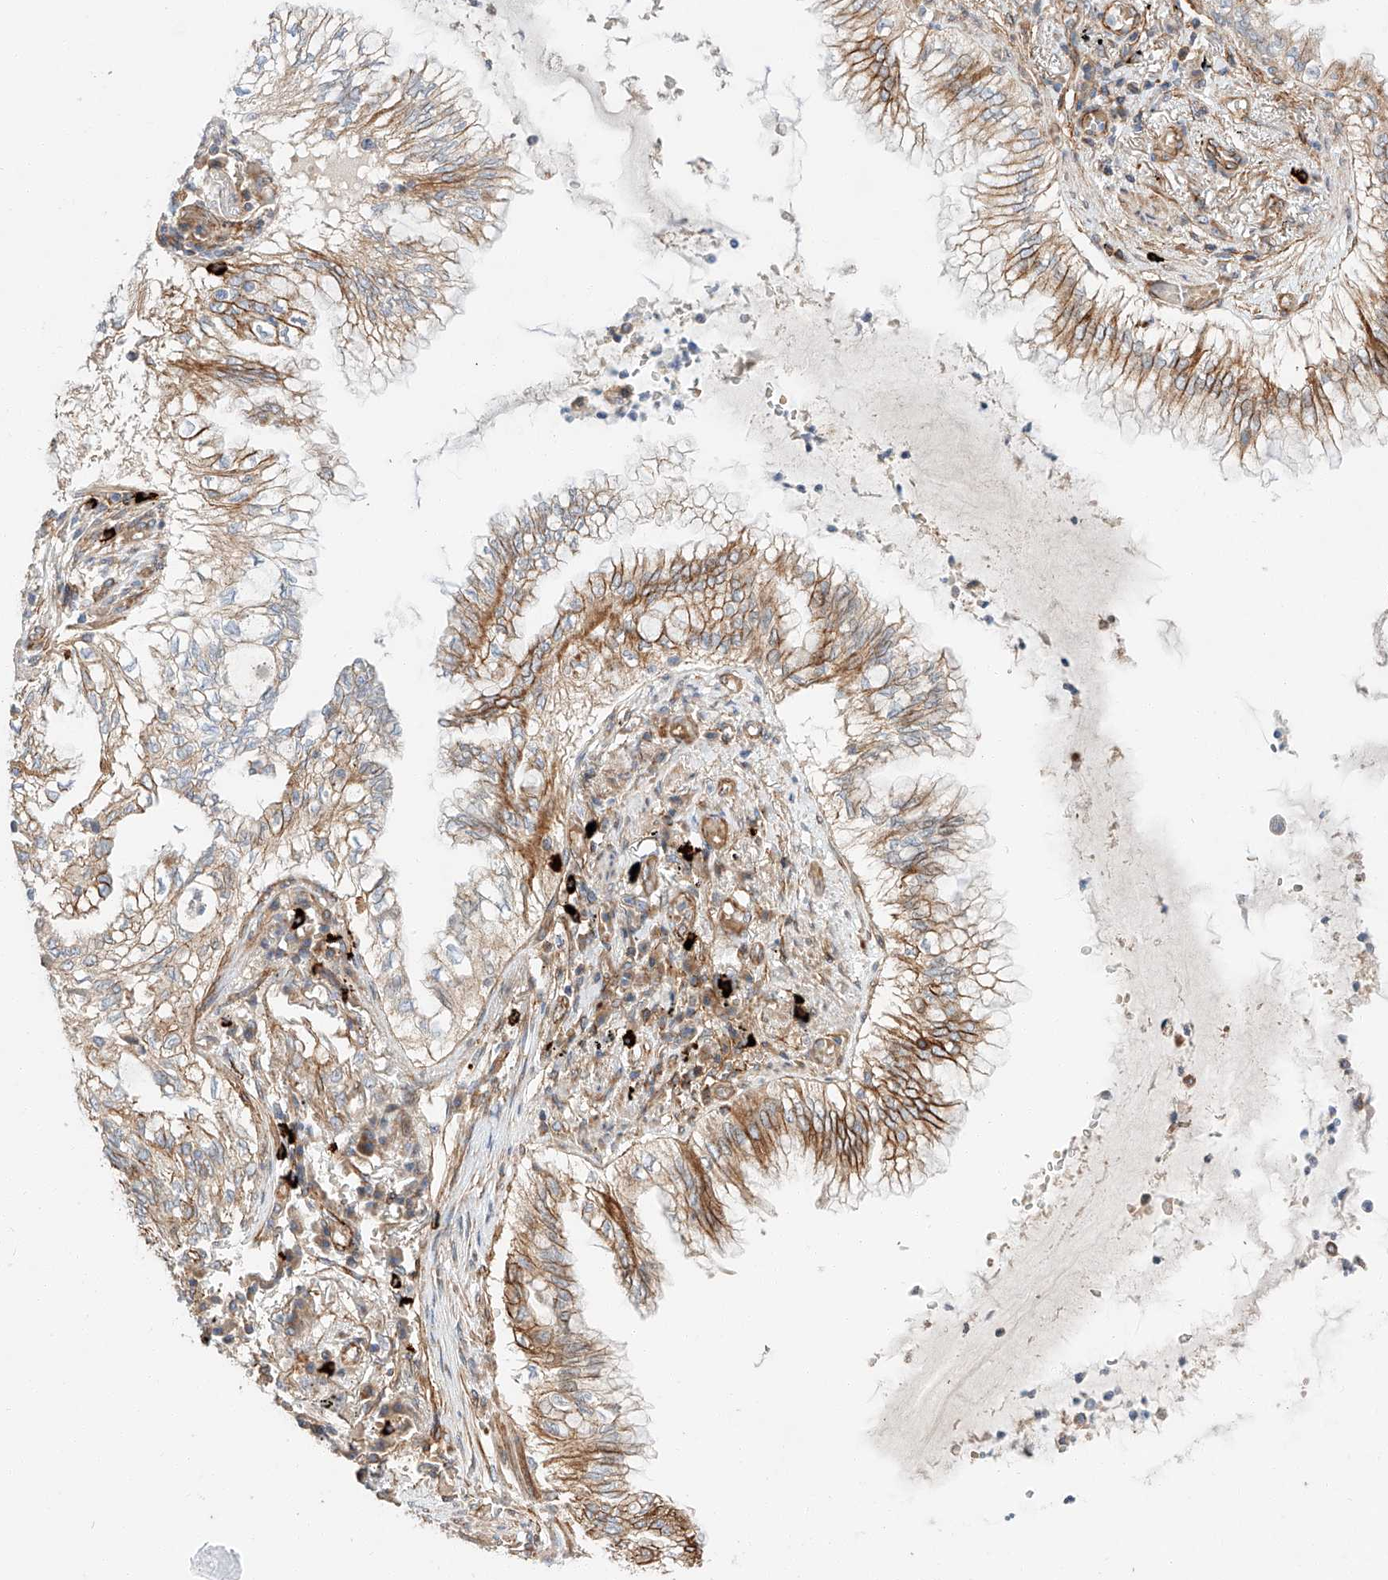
{"staining": {"intensity": "moderate", "quantity": ">75%", "location": "cytoplasmic/membranous"}, "tissue": "lung cancer", "cell_type": "Tumor cells", "image_type": "cancer", "snomed": [{"axis": "morphology", "description": "Adenocarcinoma, NOS"}, {"axis": "topography", "description": "Lung"}], "caption": "Lung adenocarcinoma tissue exhibits moderate cytoplasmic/membranous staining in about >75% of tumor cells (brown staining indicates protein expression, while blue staining denotes nuclei).", "gene": "MINDY4", "patient": {"sex": "female", "age": 70}}